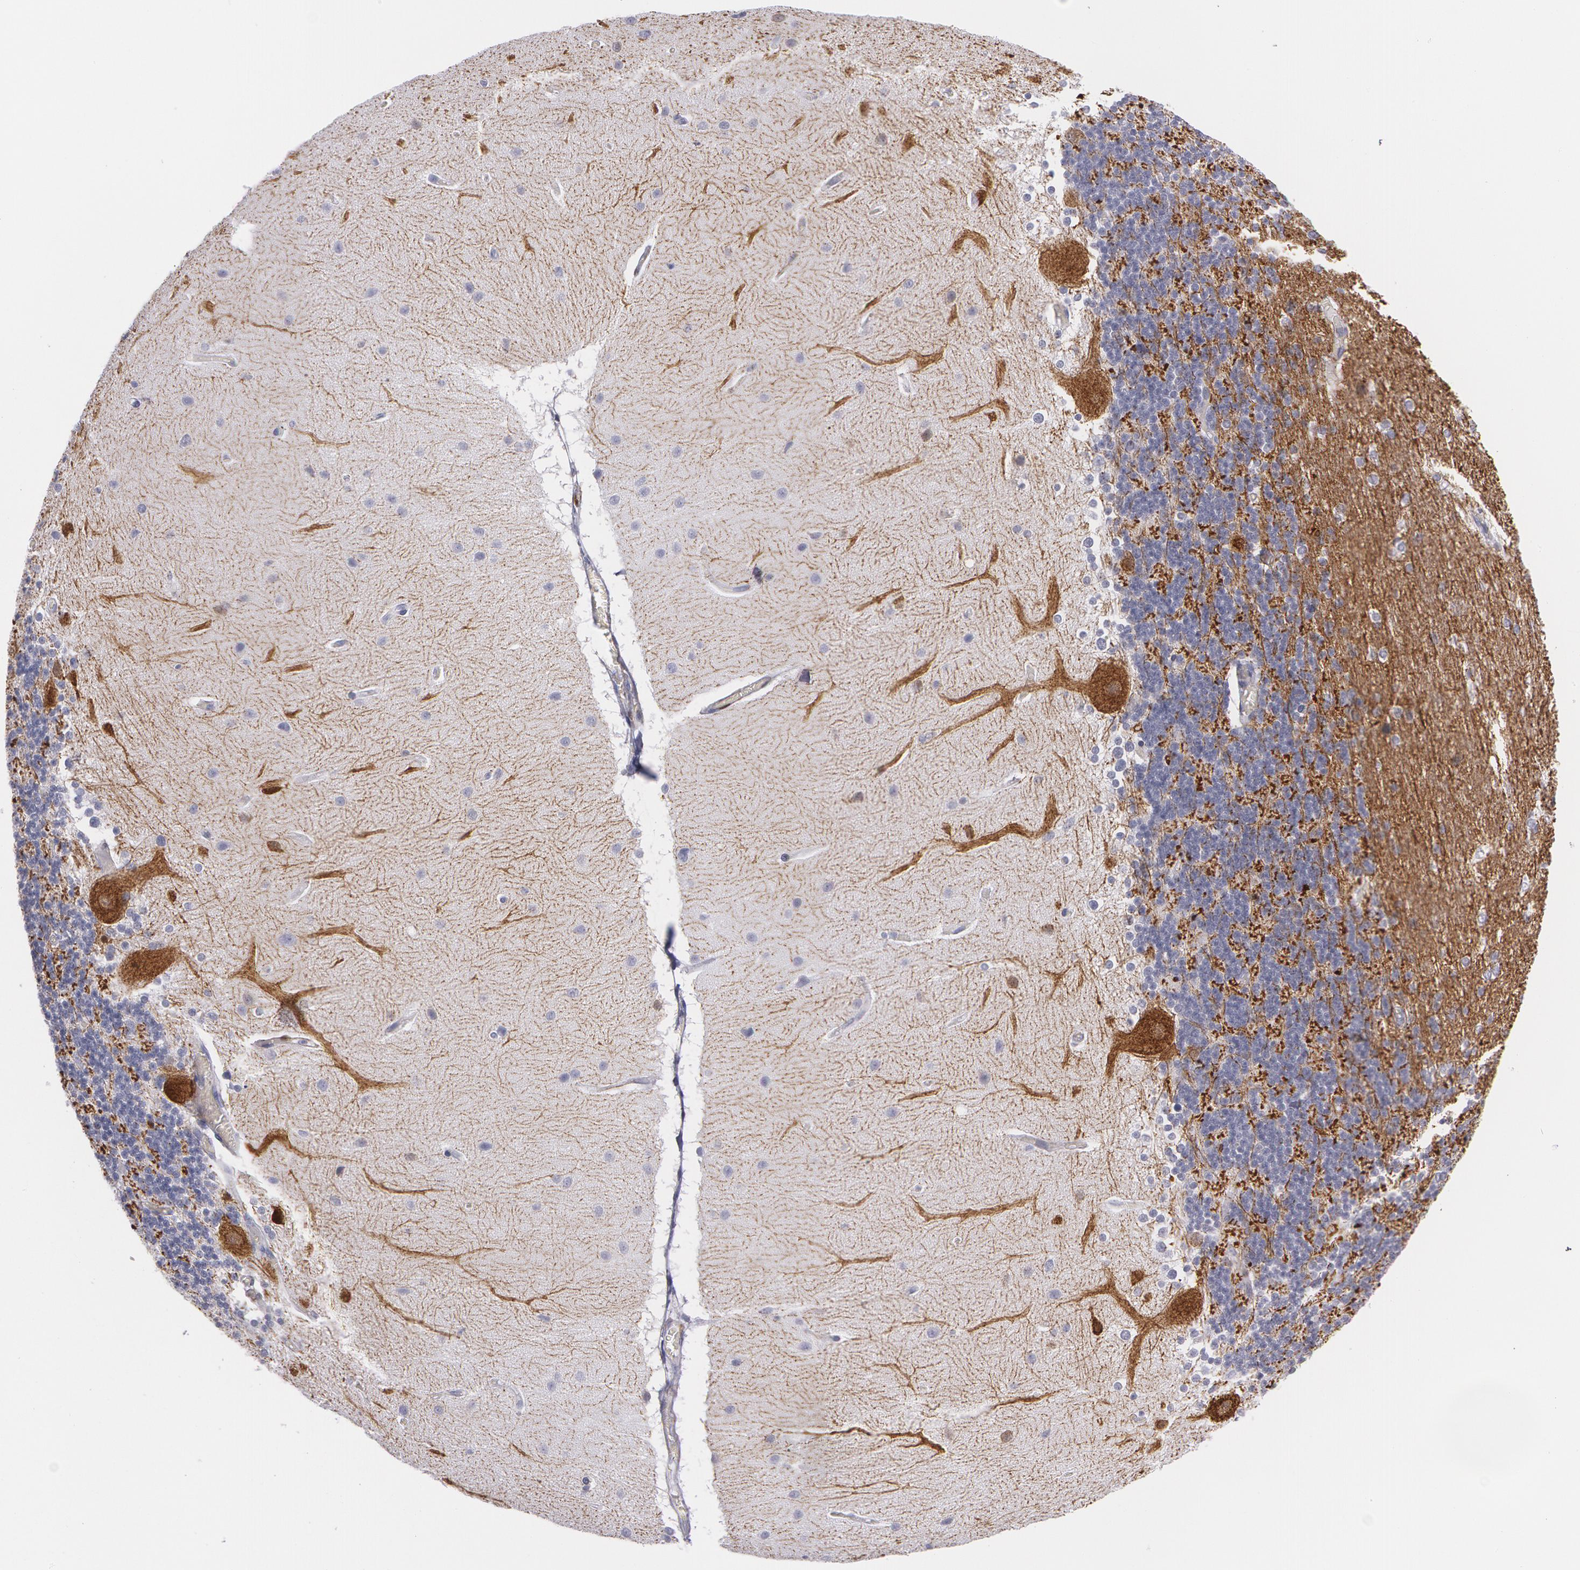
{"staining": {"intensity": "strong", "quantity": "25%-75%", "location": "cytoplasmic/membranous,nuclear"}, "tissue": "cerebellum", "cell_type": "Cells in granular layer", "image_type": "normal", "snomed": [{"axis": "morphology", "description": "Normal tissue, NOS"}, {"axis": "topography", "description": "Cerebellum"}], "caption": "Immunohistochemical staining of benign human cerebellum exhibits strong cytoplasmic/membranous,nuclear protein positivity in approximately 25%-75% of cells in granular layer. Immunohistochemistry stains the protein of interest in brown and the nuclei are stained blue.", "gene": "SNCG", "patient": {"sex": "female", "age": 54}}